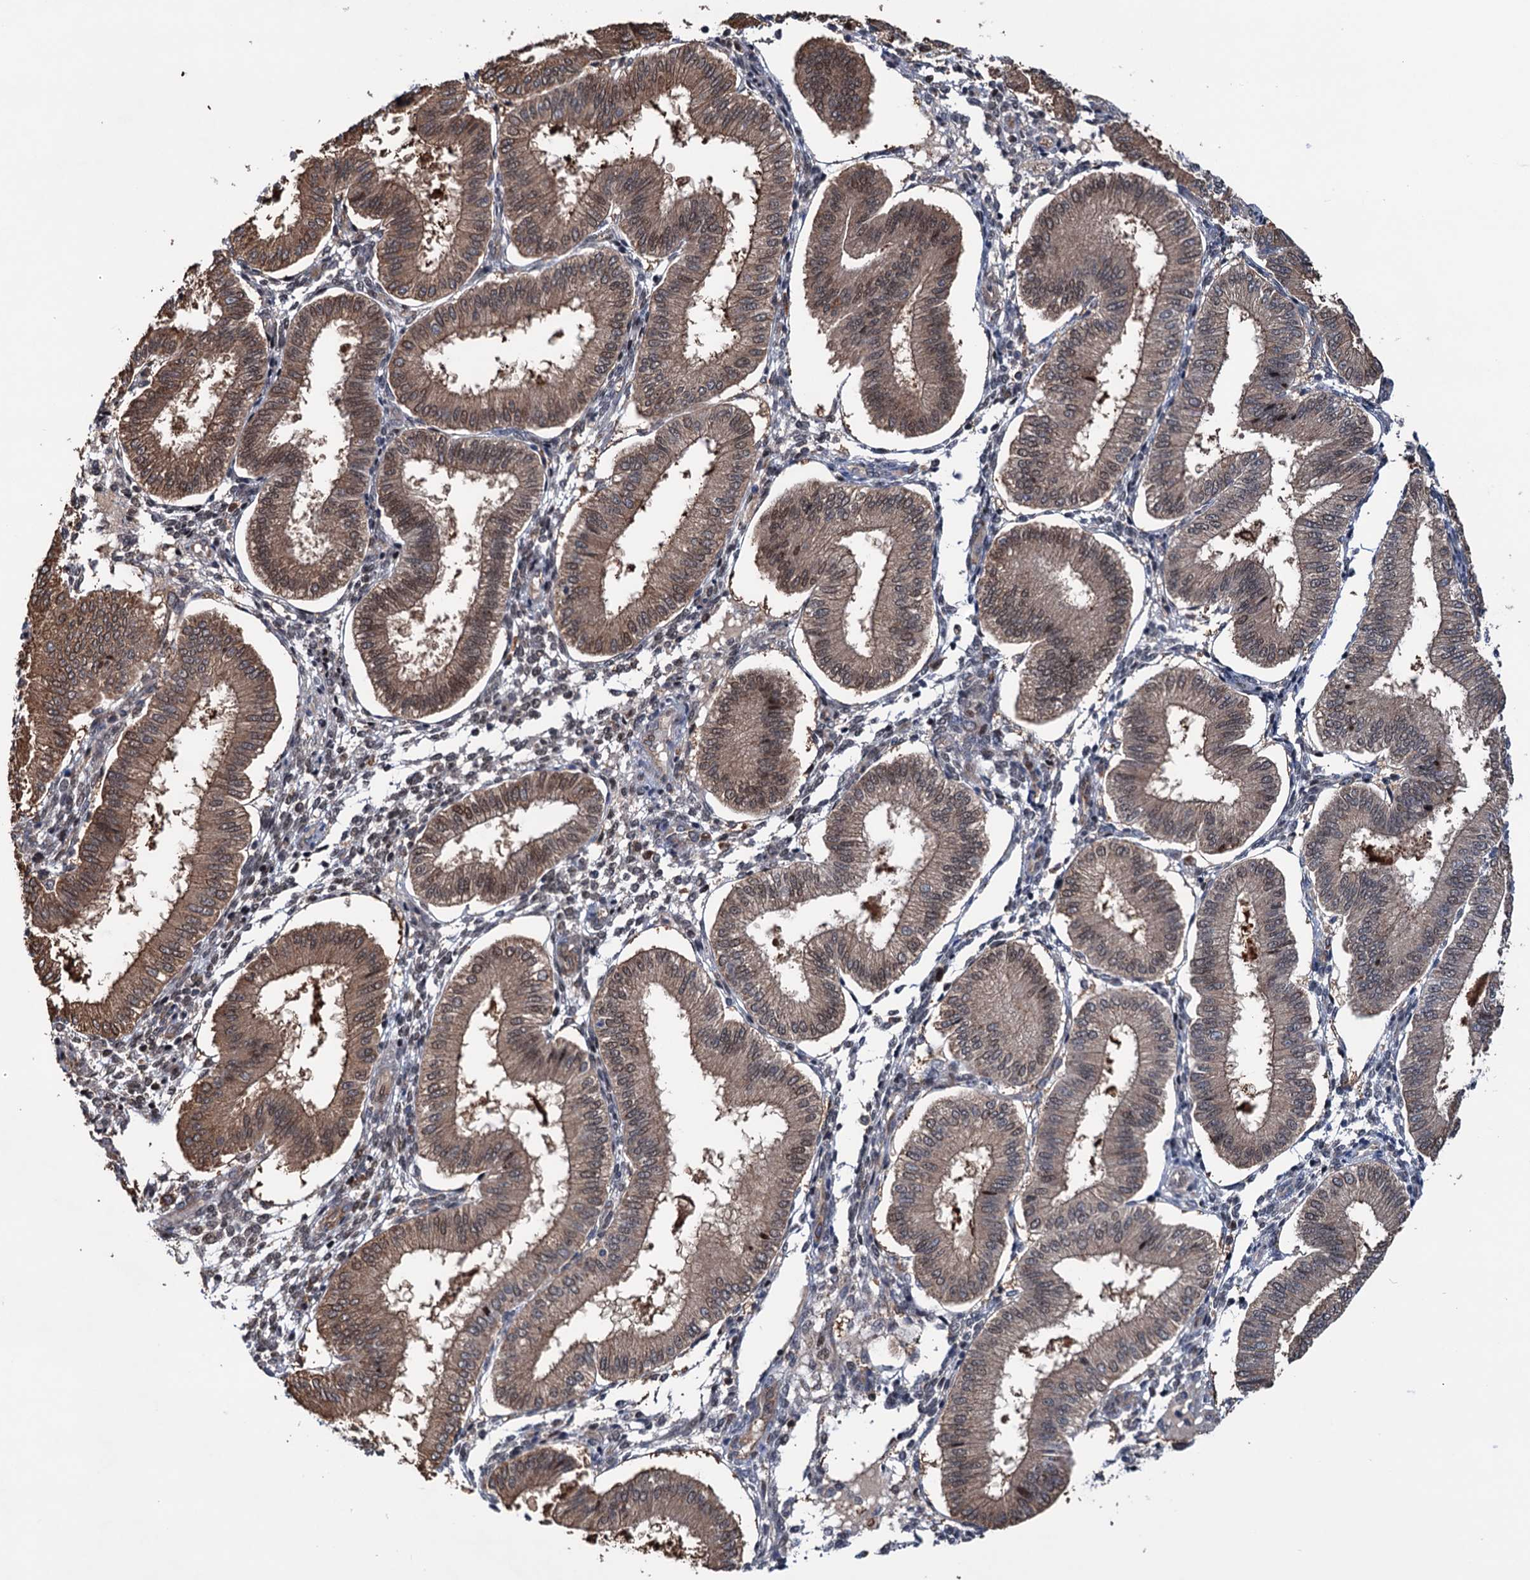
{"staining": {"intensity": "weak", "quantity": "25%-75%", "location": "cytoplasmic/membranous"}, "tissue": "endometrium", "cell_type": "Cells in endometrial stroma", "image_type": "normal", "snomed": [{"axis": "morphology", "description": "Normal tissue, NOS"}, {"axis": "topography", "description": "Endometrium"}], "caption": "DAB (3,3'-diaminobenzidine) immunohistochemical staining of normal human endometrium displays weak cytoplasmic/membranous protein positivity in about 25%-75% of cells in endometrial stroma. The protein of interest is stained brown, and the nuclei are stained in blue (DAB (3,3'-diaminobenzidine) IHC with brightfield microscopy, high magnification).", "gene": "NCAPD2", "patient": {"sex": "female", "age": 39}}